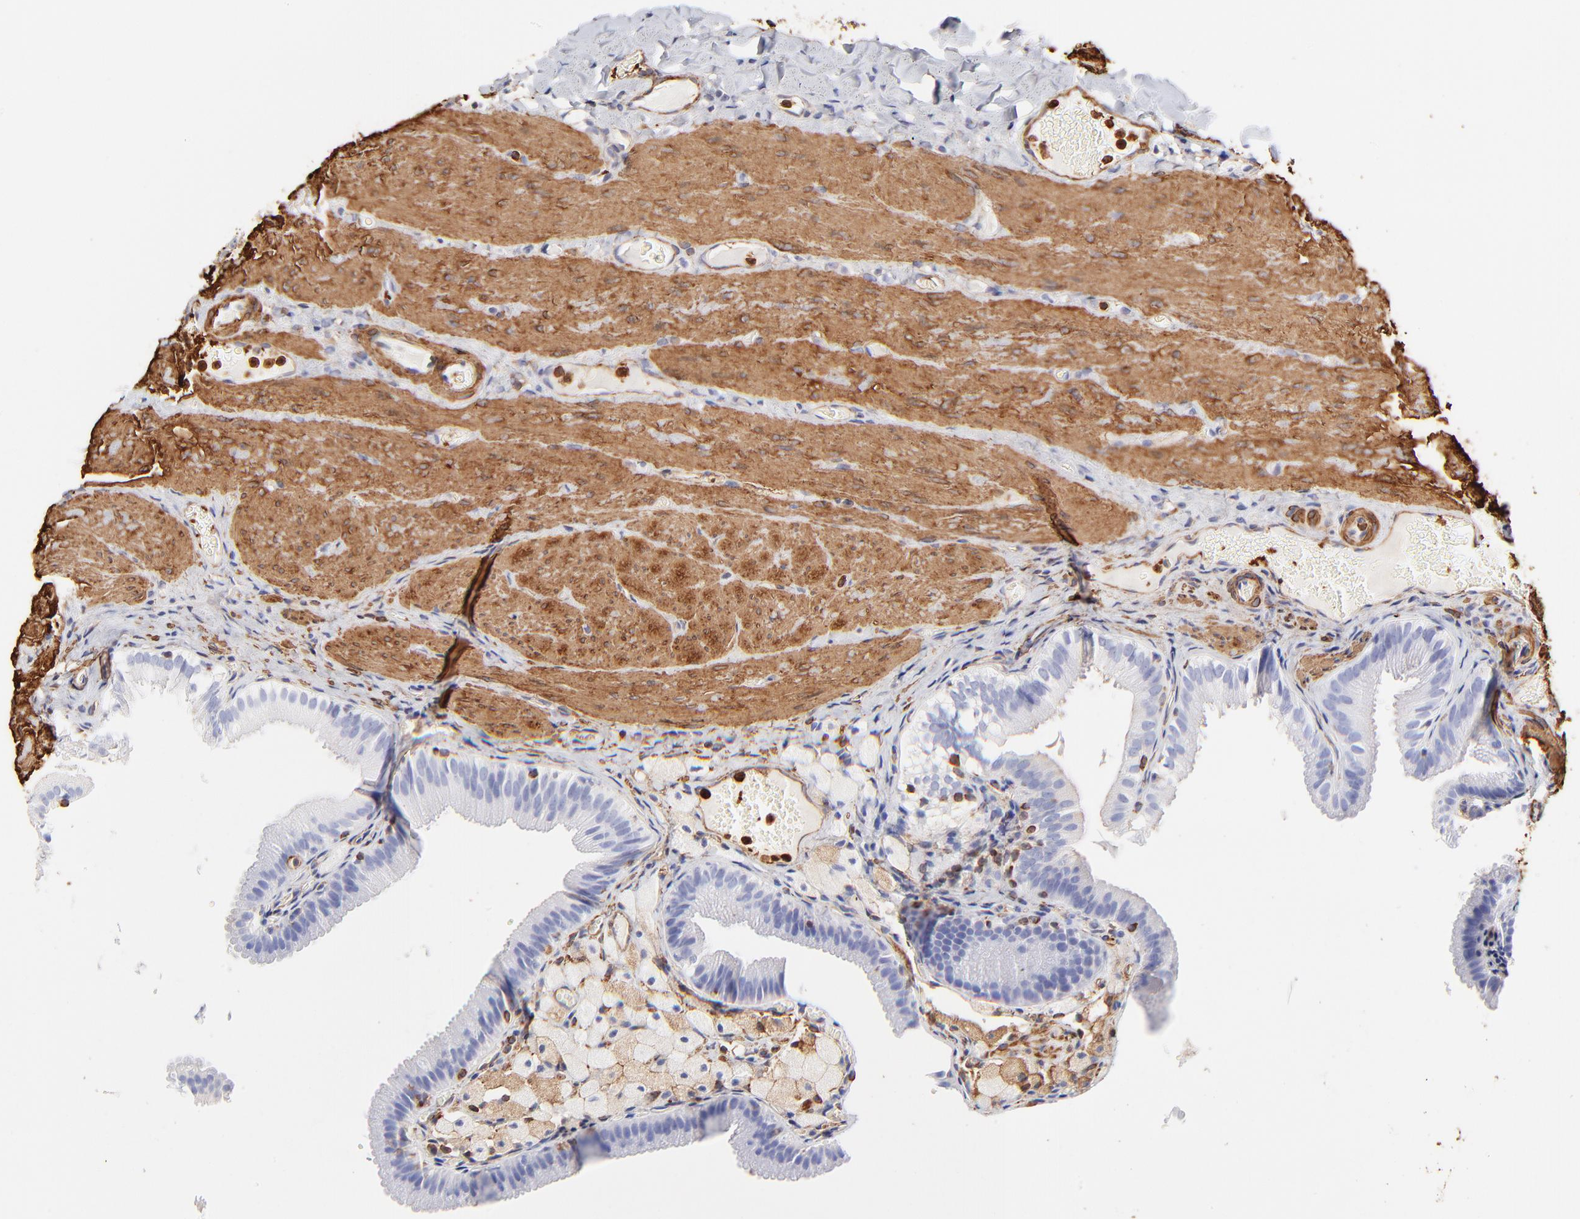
{"staining": {"intensity": "negative", "quantity": "none", "location": "none"}, "tissue": "gallbladder", "cell_type": "Glandular cells", "image_type": "normal", "snomed": [{"axis": "morphology", "description": "Normal tissue, NOS"}, {"axis": "topography", "description": "Gallbladder"}], "caption": "Immunohistochemistry (IHC) histopathology image of normal gallbladder: gallbladder stained with DAB displays no significant protein expression in glandular cells.", "gene": "FLNA", "patient": {"sex": "female", "age": 24}}